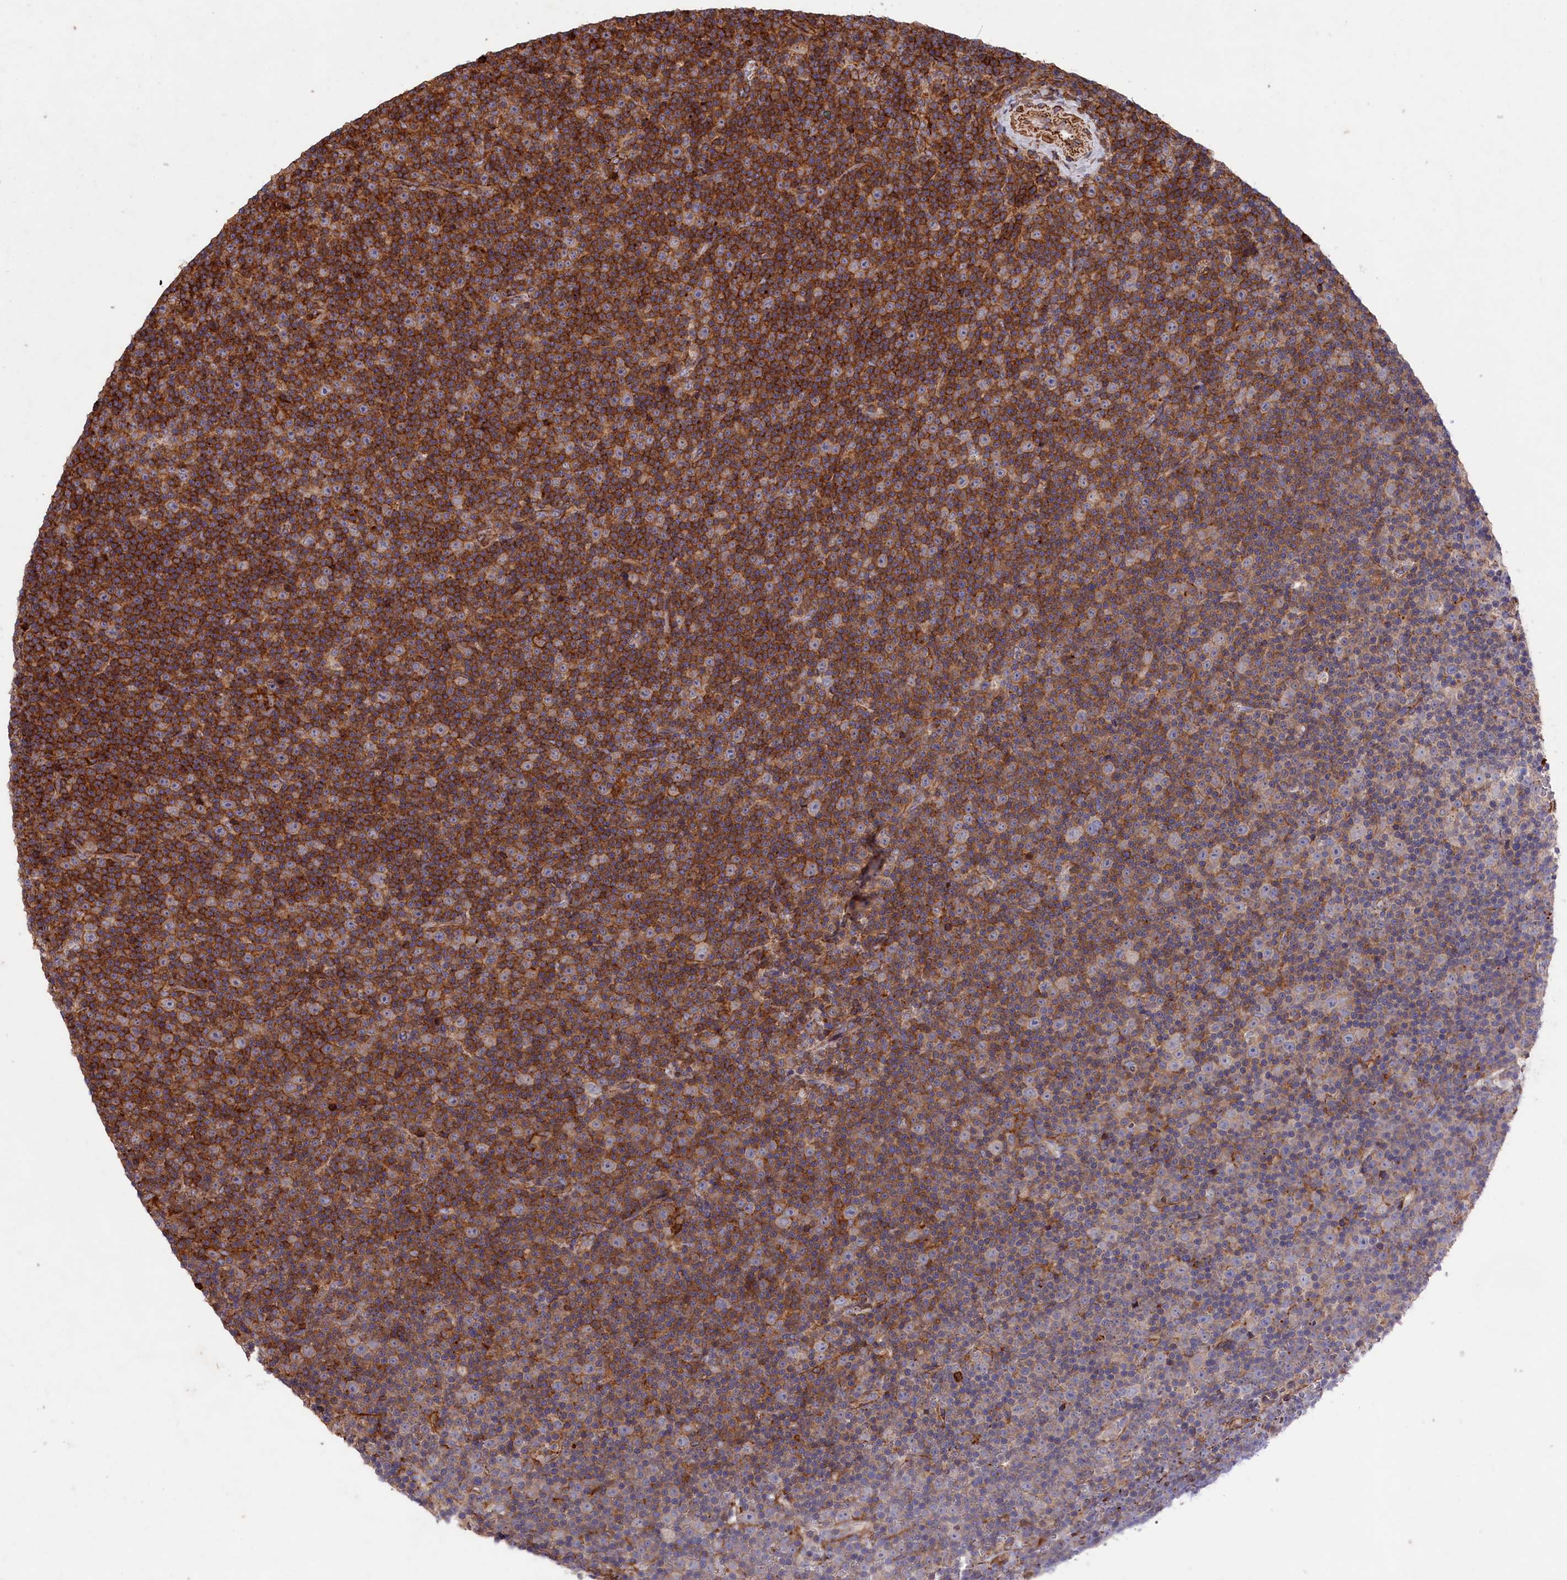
{"staining": {"intensity": "moderate", "quantity": "25%-75%", "location": "cytoplasmic/membranous"}, "tissue": "lymphoma", "cell_type": "Tumor cells", "image_type": "cancer", "snomed": [{"axis": "morphology", "description": "Malignant lymphoma, non-Hodgkin's type, Low grade"}, {"axis": "topography", "description": "Lymph node"}], "caption": "Immunohistochemistry micrograph of neoplastic tissue: lymphoma stained using immunohistochemistry exhibits medium levels of moderate protein expression localized specifically in the cytoplasmic/membranous of tumor cells, appearing as a cytoplasmic/membranous brown color.", "gene": "RAPSN", "patient": {"sex": "female", "age": 67}}